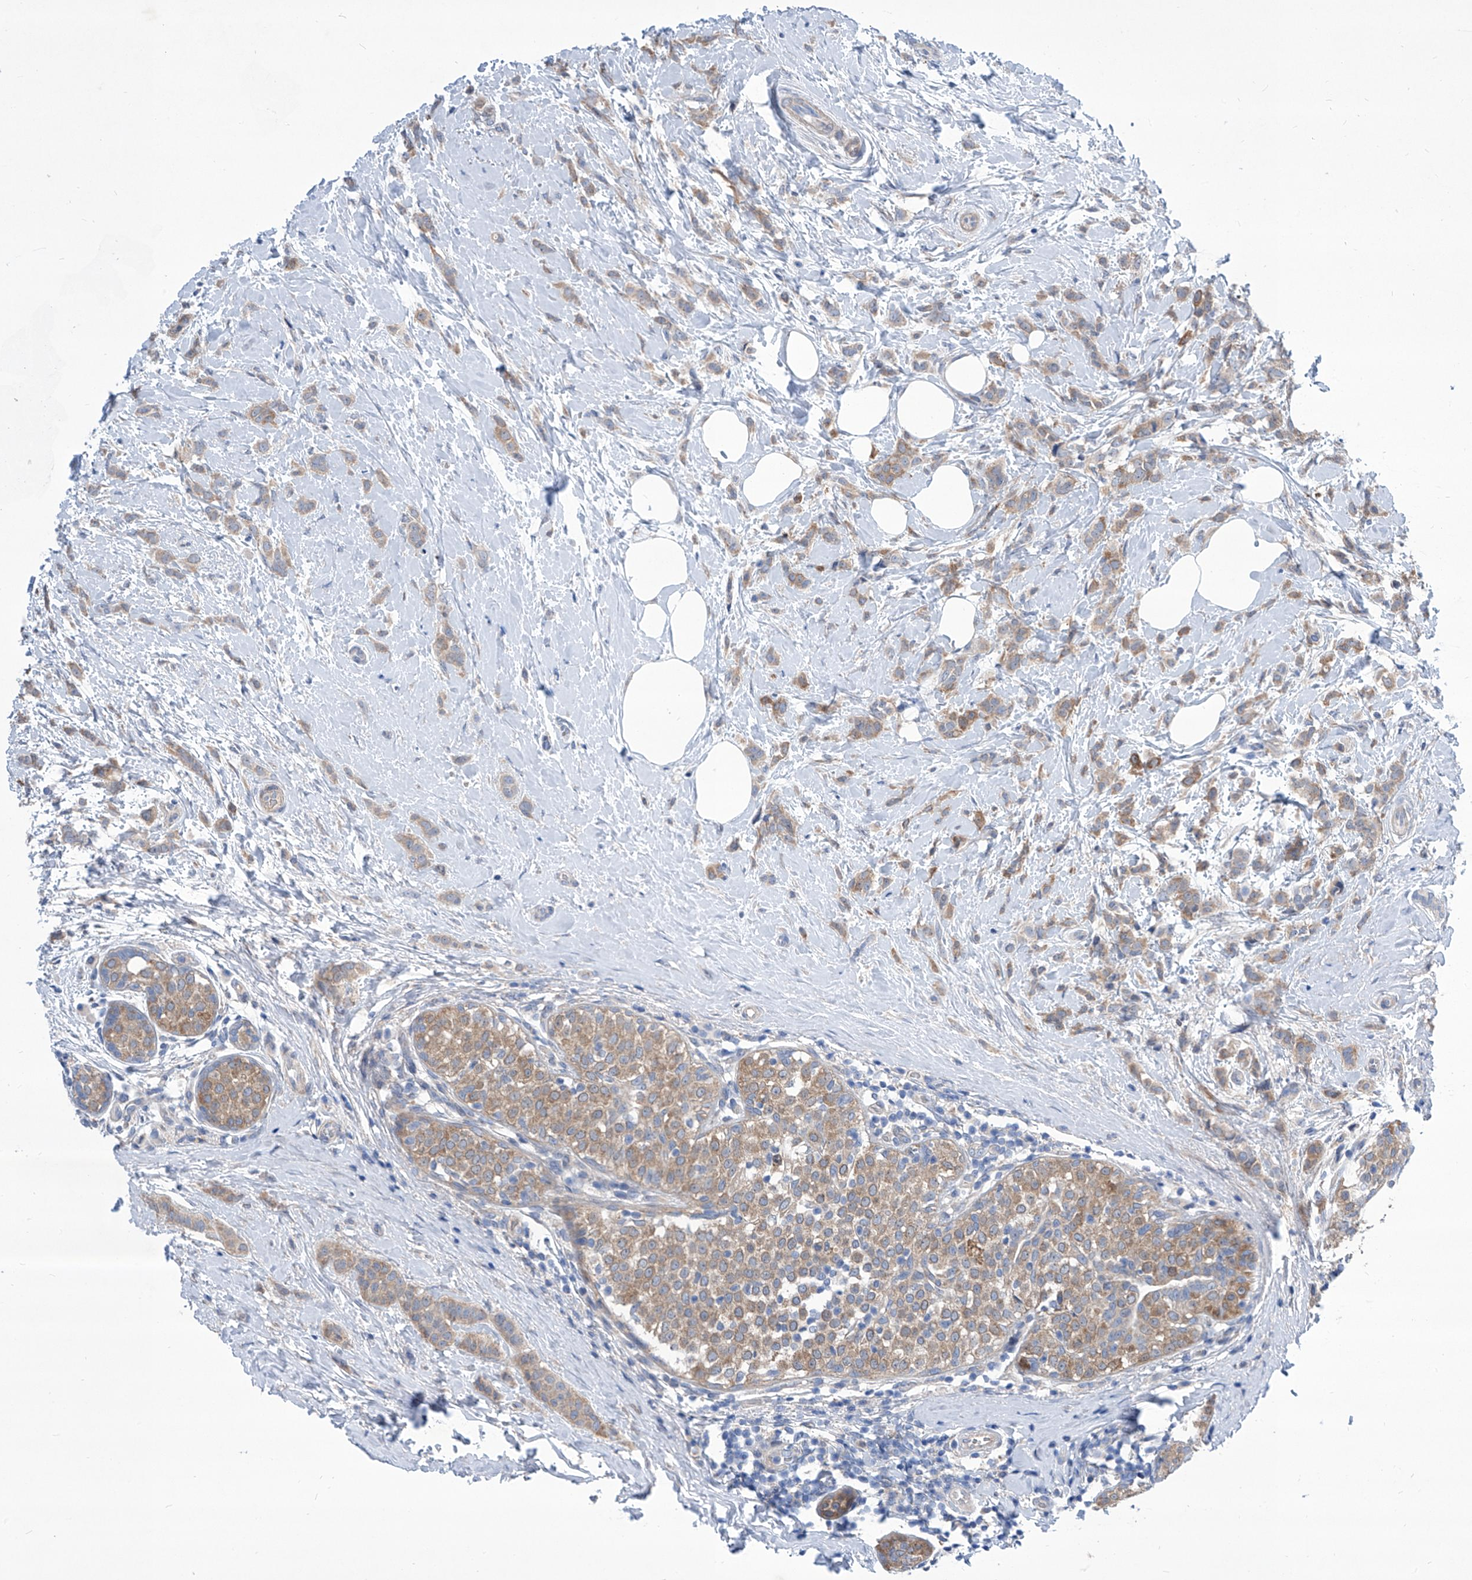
{"staining": {"intensity": "moderate", "quantity": "25%-75%", "location": "cytoplasmic/membranous"}, "tissue": "breast cancer", "cell_type": "Tumor cells", "image_type": "cancer", "snomed": [{"axis": "morphology", "description": "Lobular carcinoma, in situ"}, {"axis": "morphology", "description": "Lobular carcinoma"}, {"axis": "topography", "description": "Breast"}], "caption": "Lobular carcinoma (breast) stained with DAB immunohistochemistry (IHC) shows medium levels of moderate cytoplasmic/membranous expression in approximately 25%-75% of tumor cells. (DAB (3,3'-diaminobenzidine) IHC with brightfield microscopy, high magnification).", "gene": "SRBD1", "patient": {"sex": "female", "age": 41}}